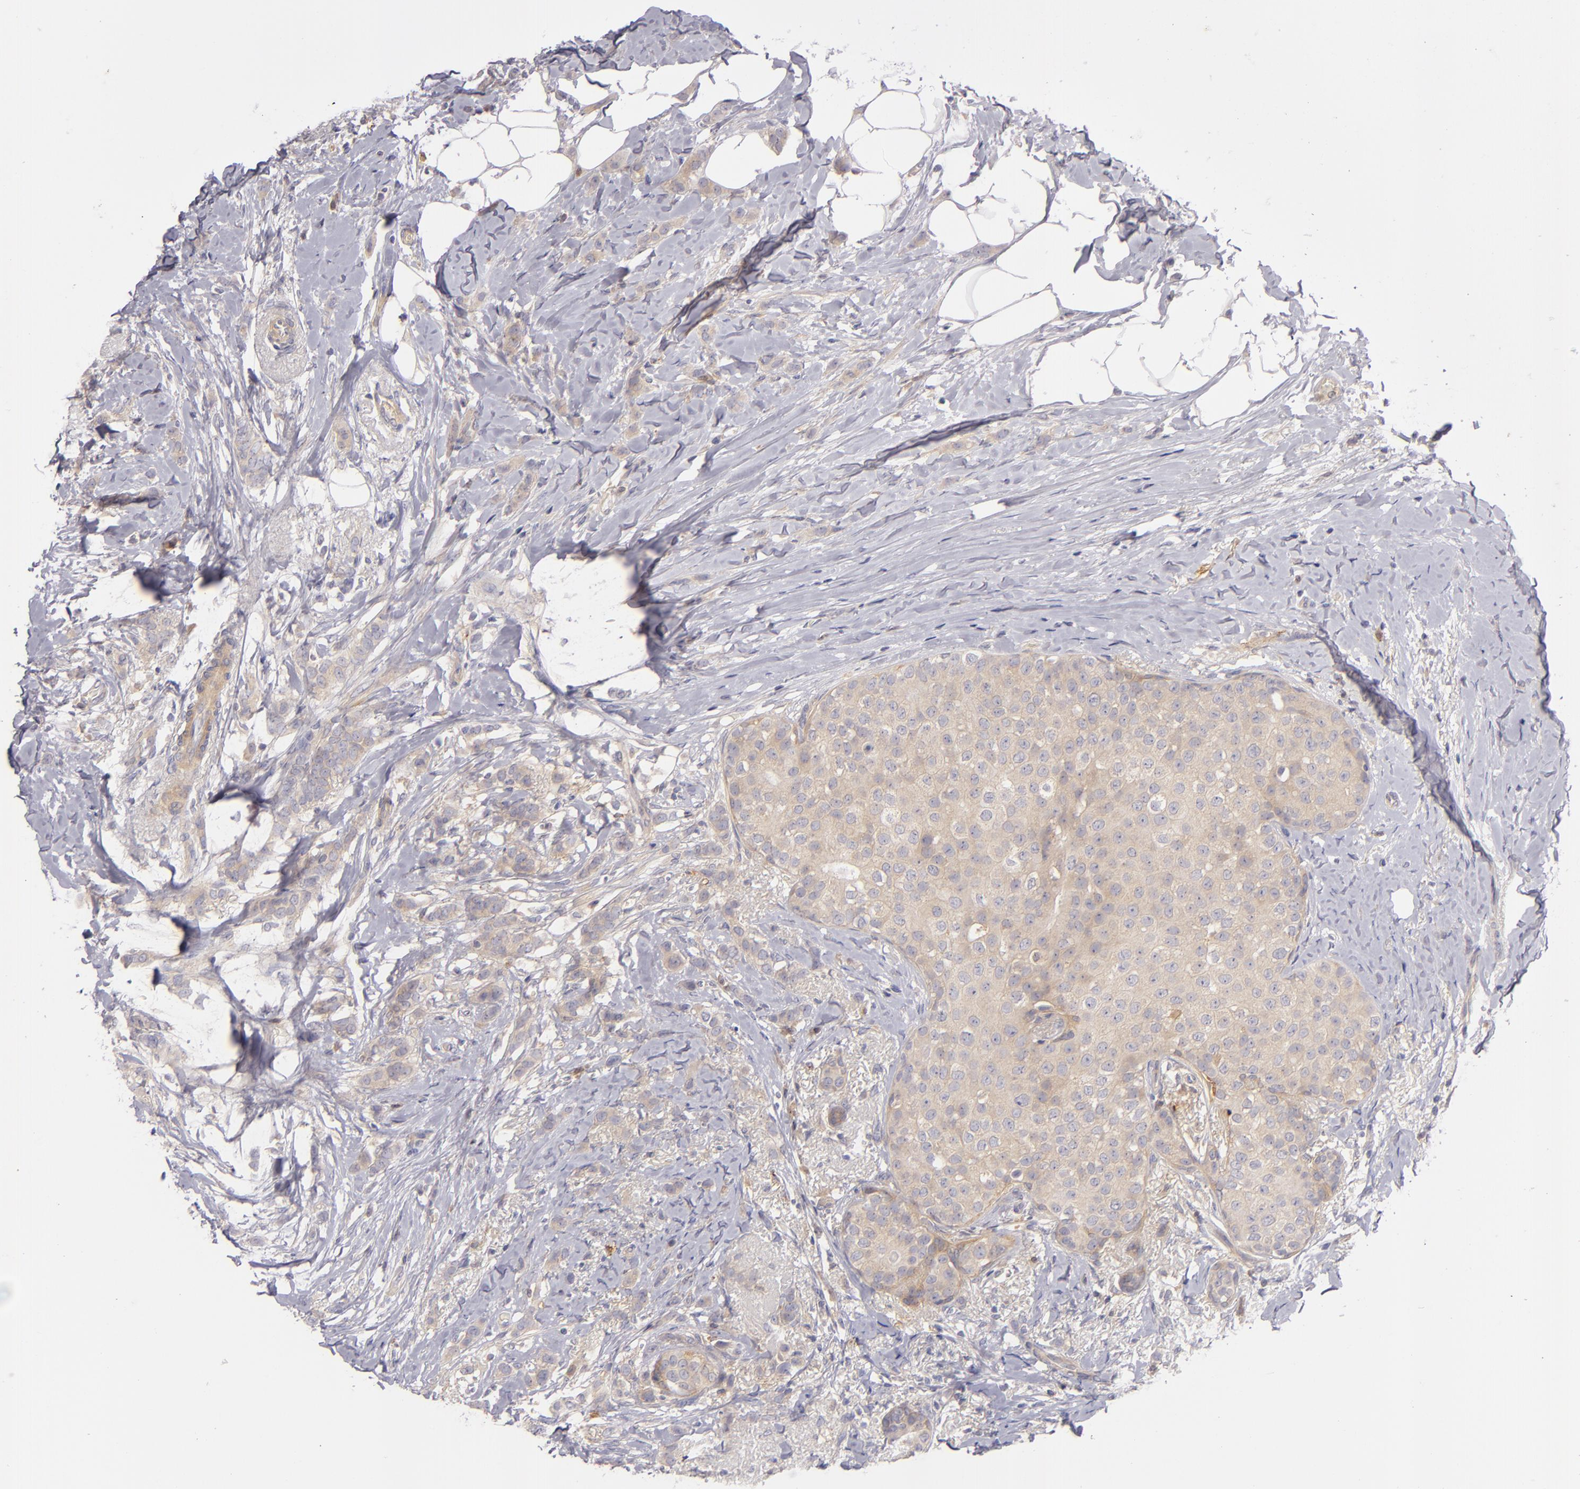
{"staining": {"intensity": "weak", "quantity": "25%-75%", "location": "cytoplasmic/membranous"}, "tissue": "breast cancer", "cell_type": "Tumor cells", "image_type": "cancer", "snomed": [{"axis": "morphology", "description": "Lobular carcinoma"}, {"axis": "topography", "description": "Breast"}], "caption": "A histopathology image showing weak cytoplasmic/membranous positivity in approximately 25%-75% of tumor cells in breast cancer, as visualized by brown immunohistochemical staining.", "gene": "CD83", "patient": {"sex": "female", "age": 55}}